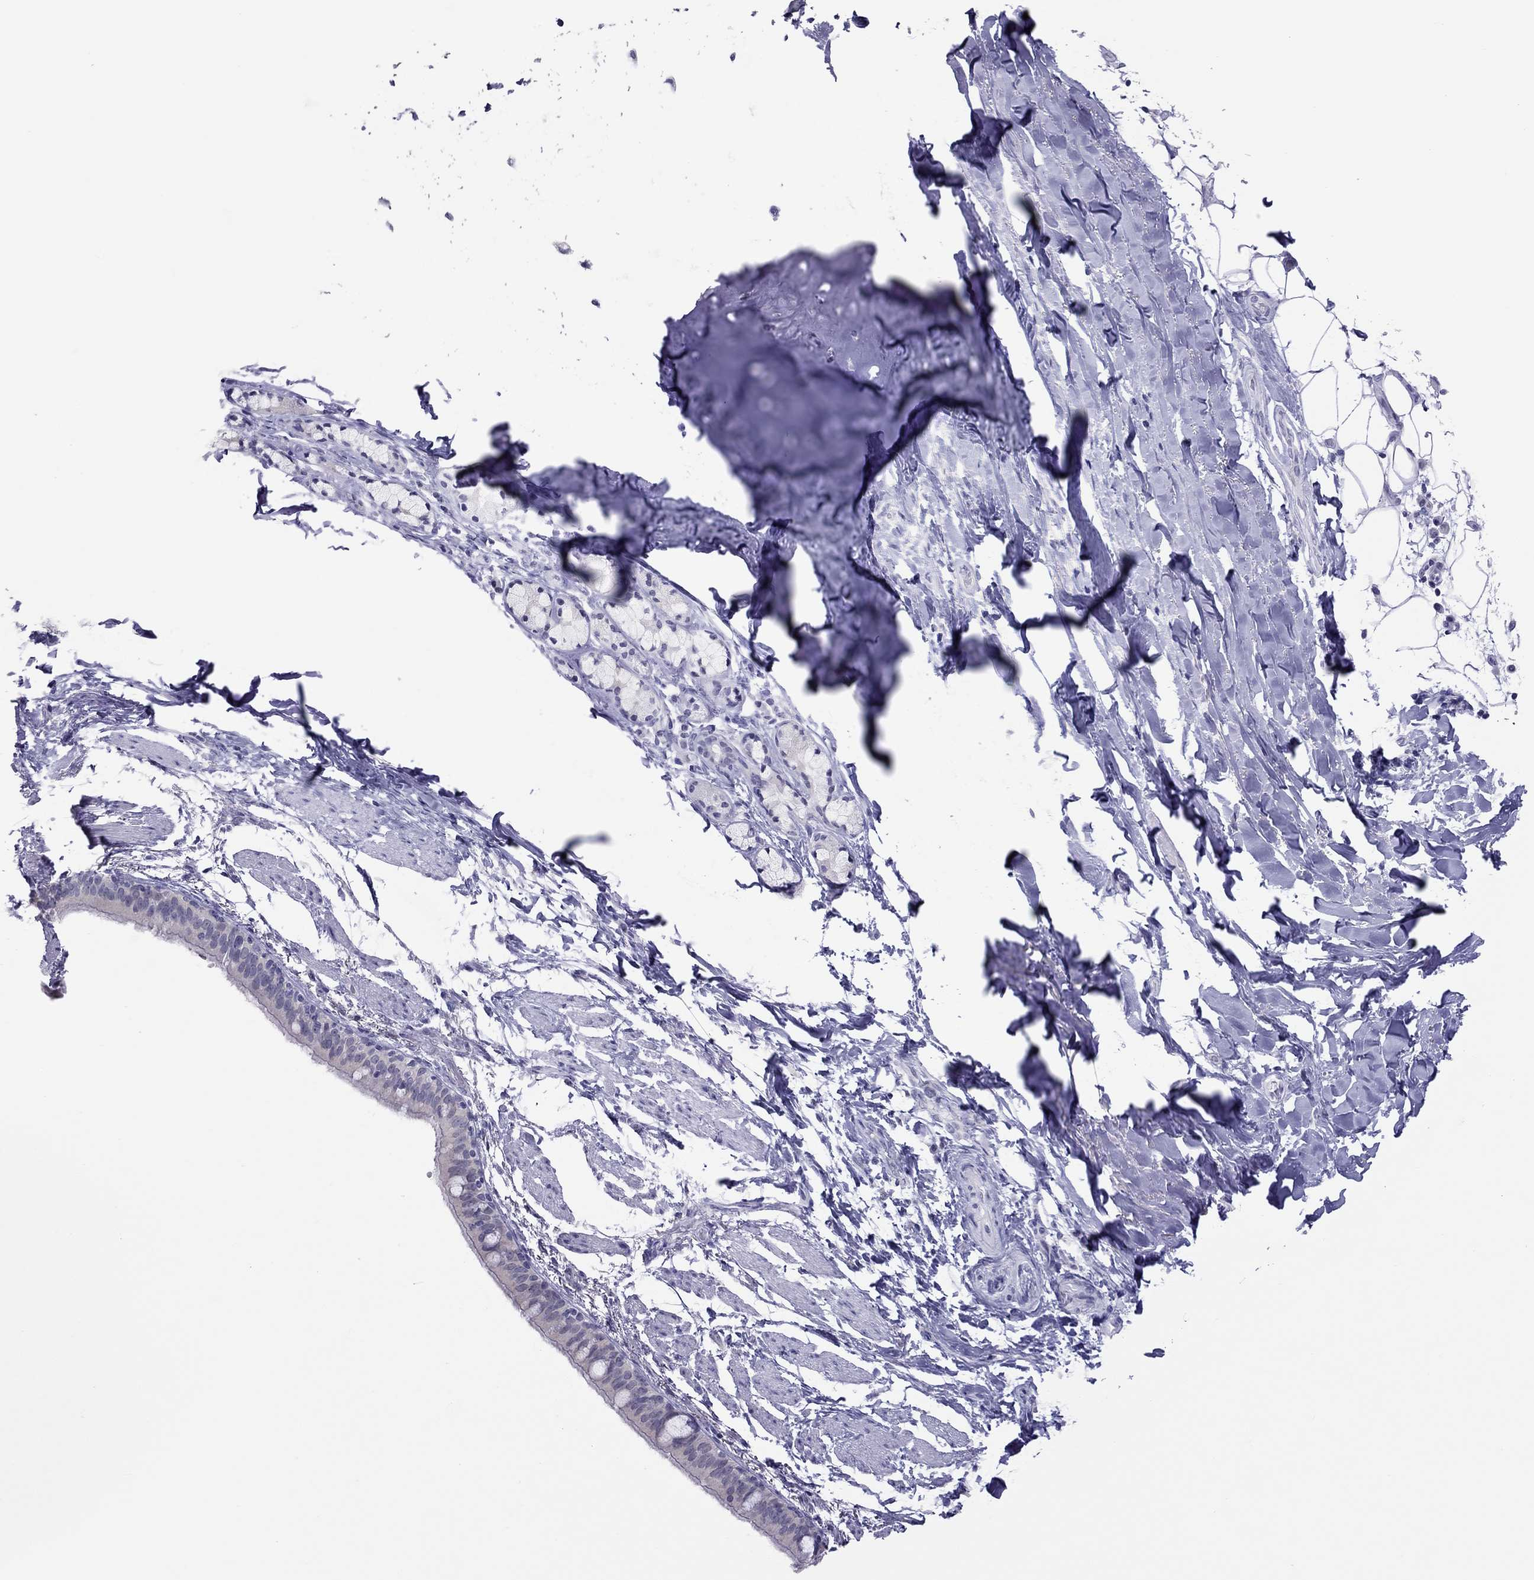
{"staining": {"intensity": "negative", "quantity": "none", "location": "none"}, "tissue": "bronchus", "cell_type": "Respiratory epithelial cells", "image_type": "normal", "snomed": [{"axis": "morphology", "description": "Normal tissue, NOS"}, {"axis": "morphology", "description": "Squamous cell carcinoma, NOS"}, {"axis": "topography", "description": "Bronchus"}, {"axis": "topography", "description": "Lung"}], "caption": "This is a histopathology image of immunohistochemistry (IHC) staining of unremarkable bronchus, which shows no positivity in respiratory epithelial cells. (Brightfield microscopy of DAB immunohistochemistry (IHC) at high magnification).", "gene": "CHRNB3", "patient": {"sex": "male", "age": 69}}